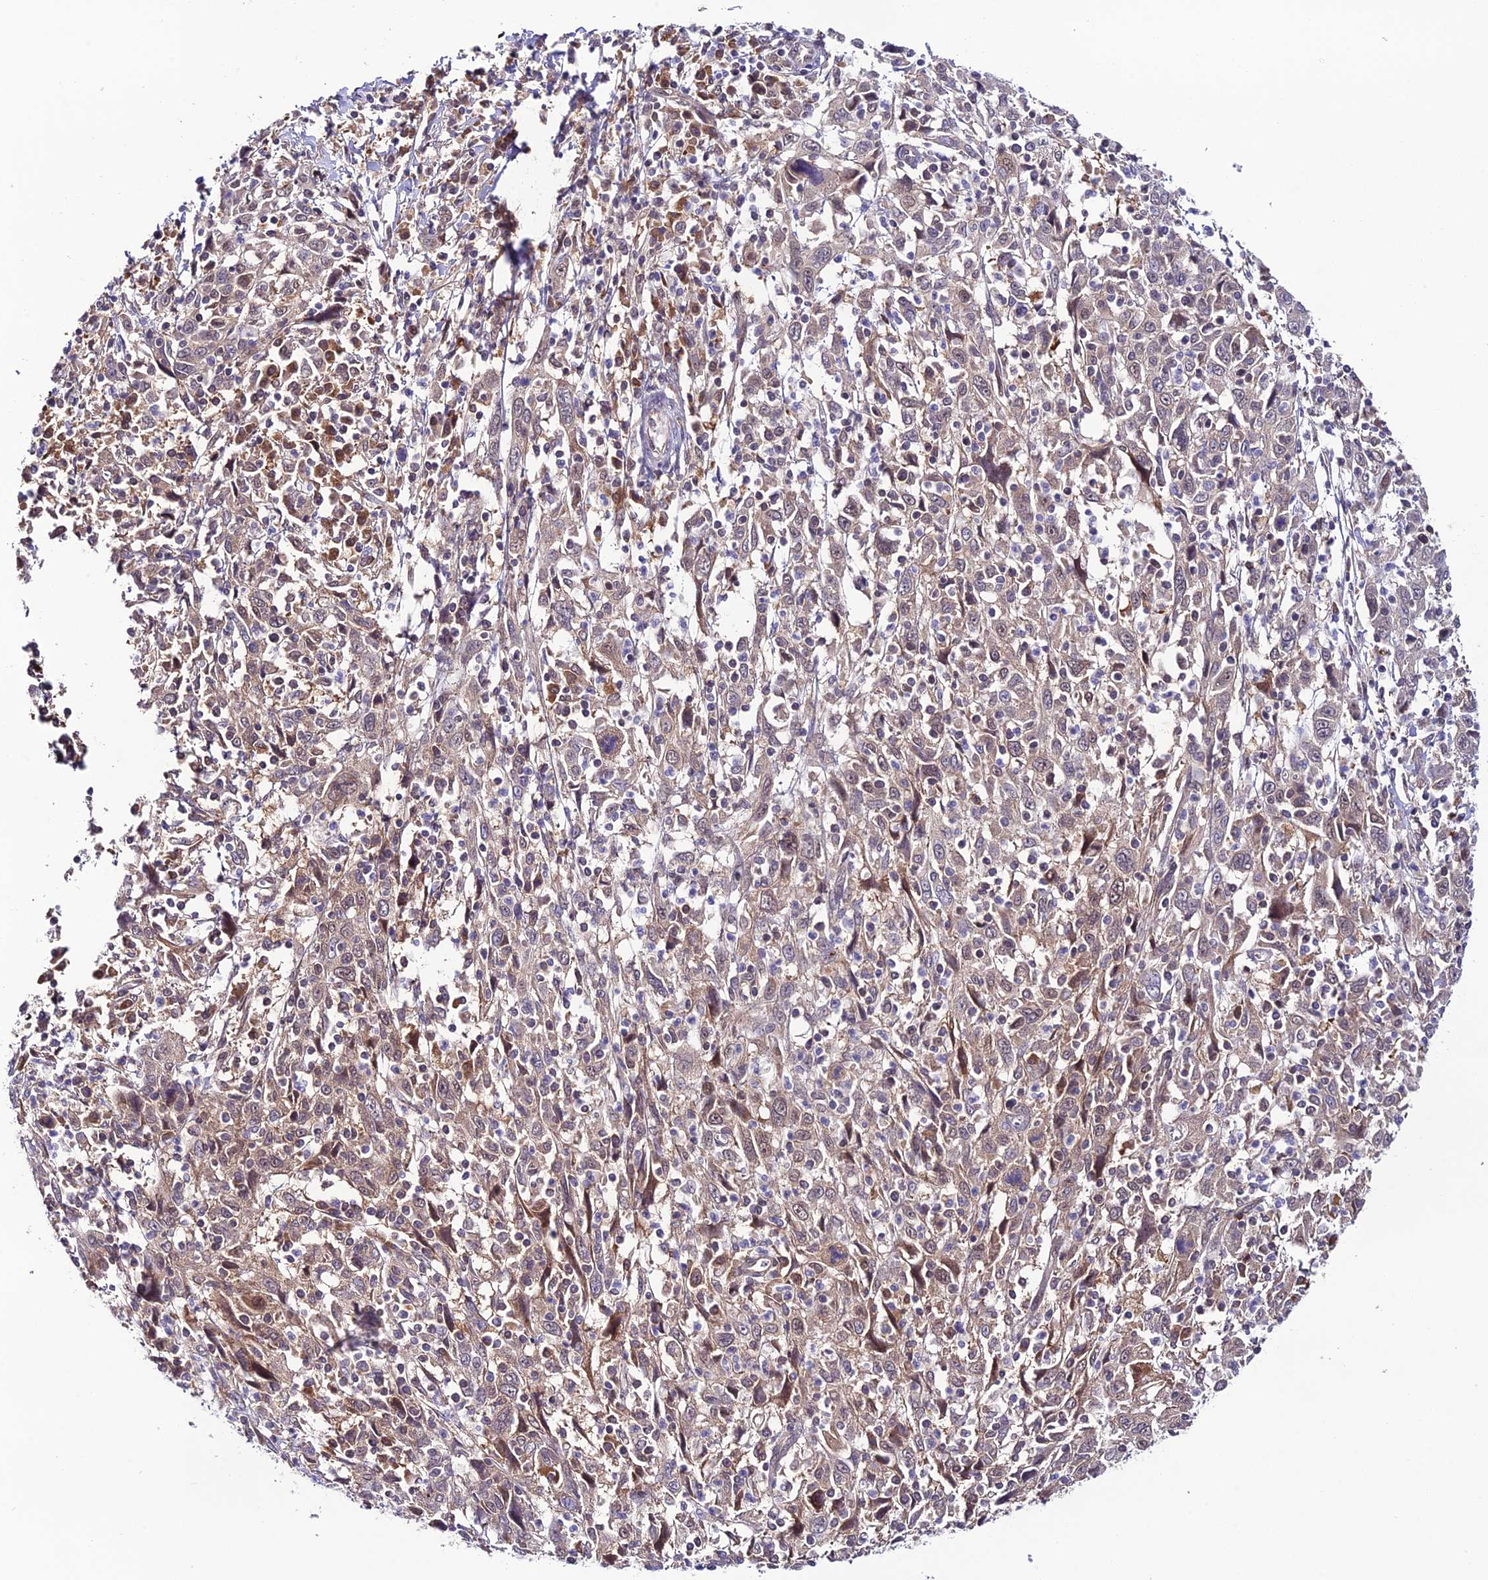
{"staining": {"intensity": "weak", "quantity": "25%-75%", "location": "cytoplasmic/membranous"}, "tissue": "cervical cancer", "cell_type": "Tumor cells", "image_type": "cancer", "snomed": [{"axis": "morphology", "description": "Squamous cell carcinoma, NOS"}, {"axis": "topography", "description": "Cervix"}], "caption": "Cervical cancer stained with a brown dye demonstrates weak cytoplasmic/membranous positive staining in approximately 25%-75% of tumor cells.", "gene": "TRIM40", "patient": {"sex": "female", "age": 46}}